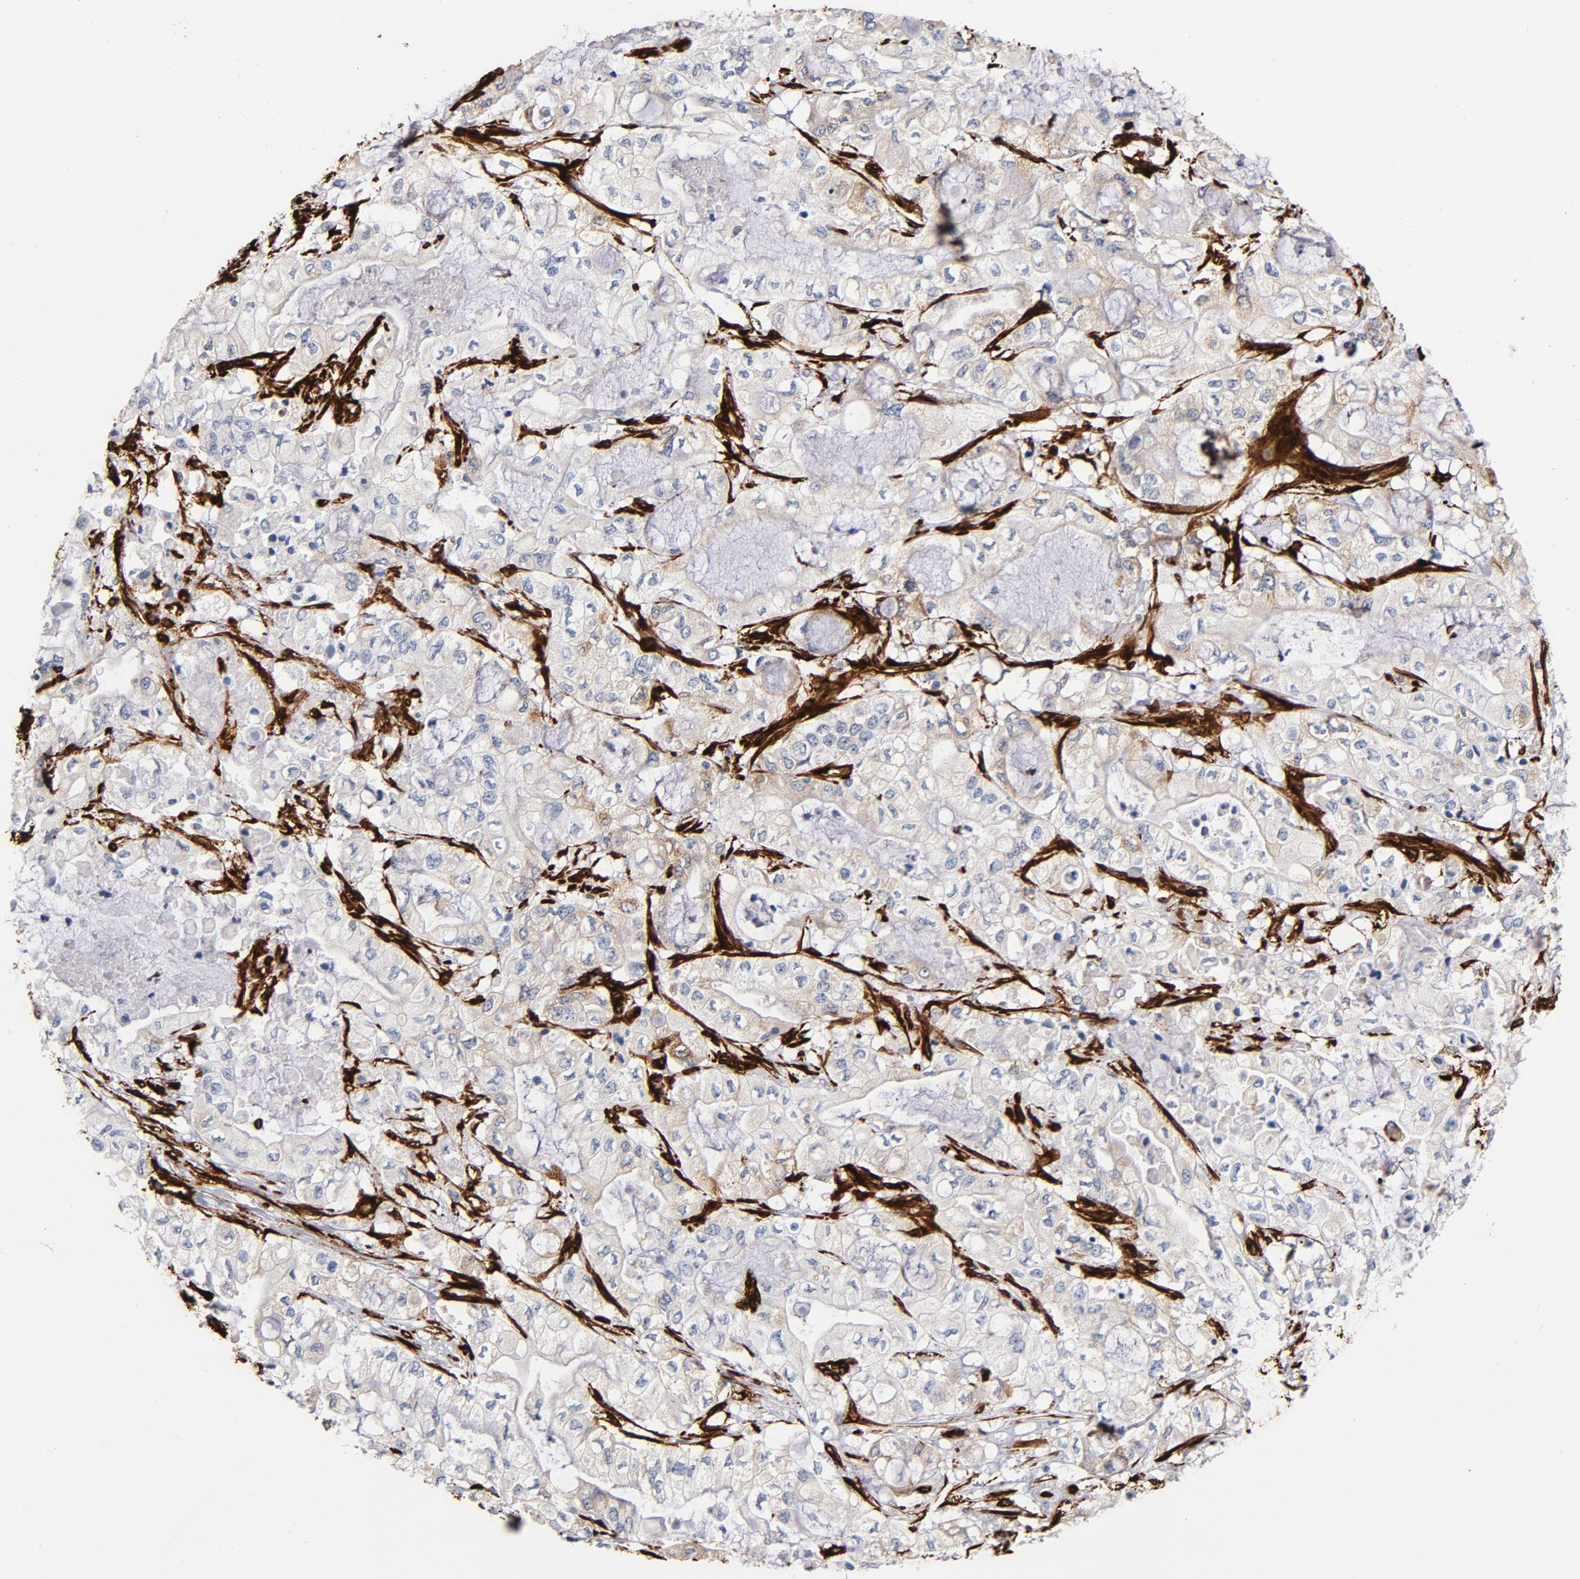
{"staining": {"intensity": "weak", "quantity": "25%-75%", "location": "cytoplasmic/membranous"}, "tissue": "pancreatic cancer", "cell_type": "Tumor cells", "image_type": "cancer", "snomed": [{"axis": "morphology", "description": "Adenocarcinoma, NOS"}, {"axis": "topography", "description": "Pancreas"}], "caption": "Protein positivity by immunohistochemistry (IHC) displays weak cytoplasmic/membranous staining in about 25%-75% of tumor cells in adenocarcinoma (pancreatic).", "gene": "SERPINH1", "patient": {"sex": "male", "age": 79}}